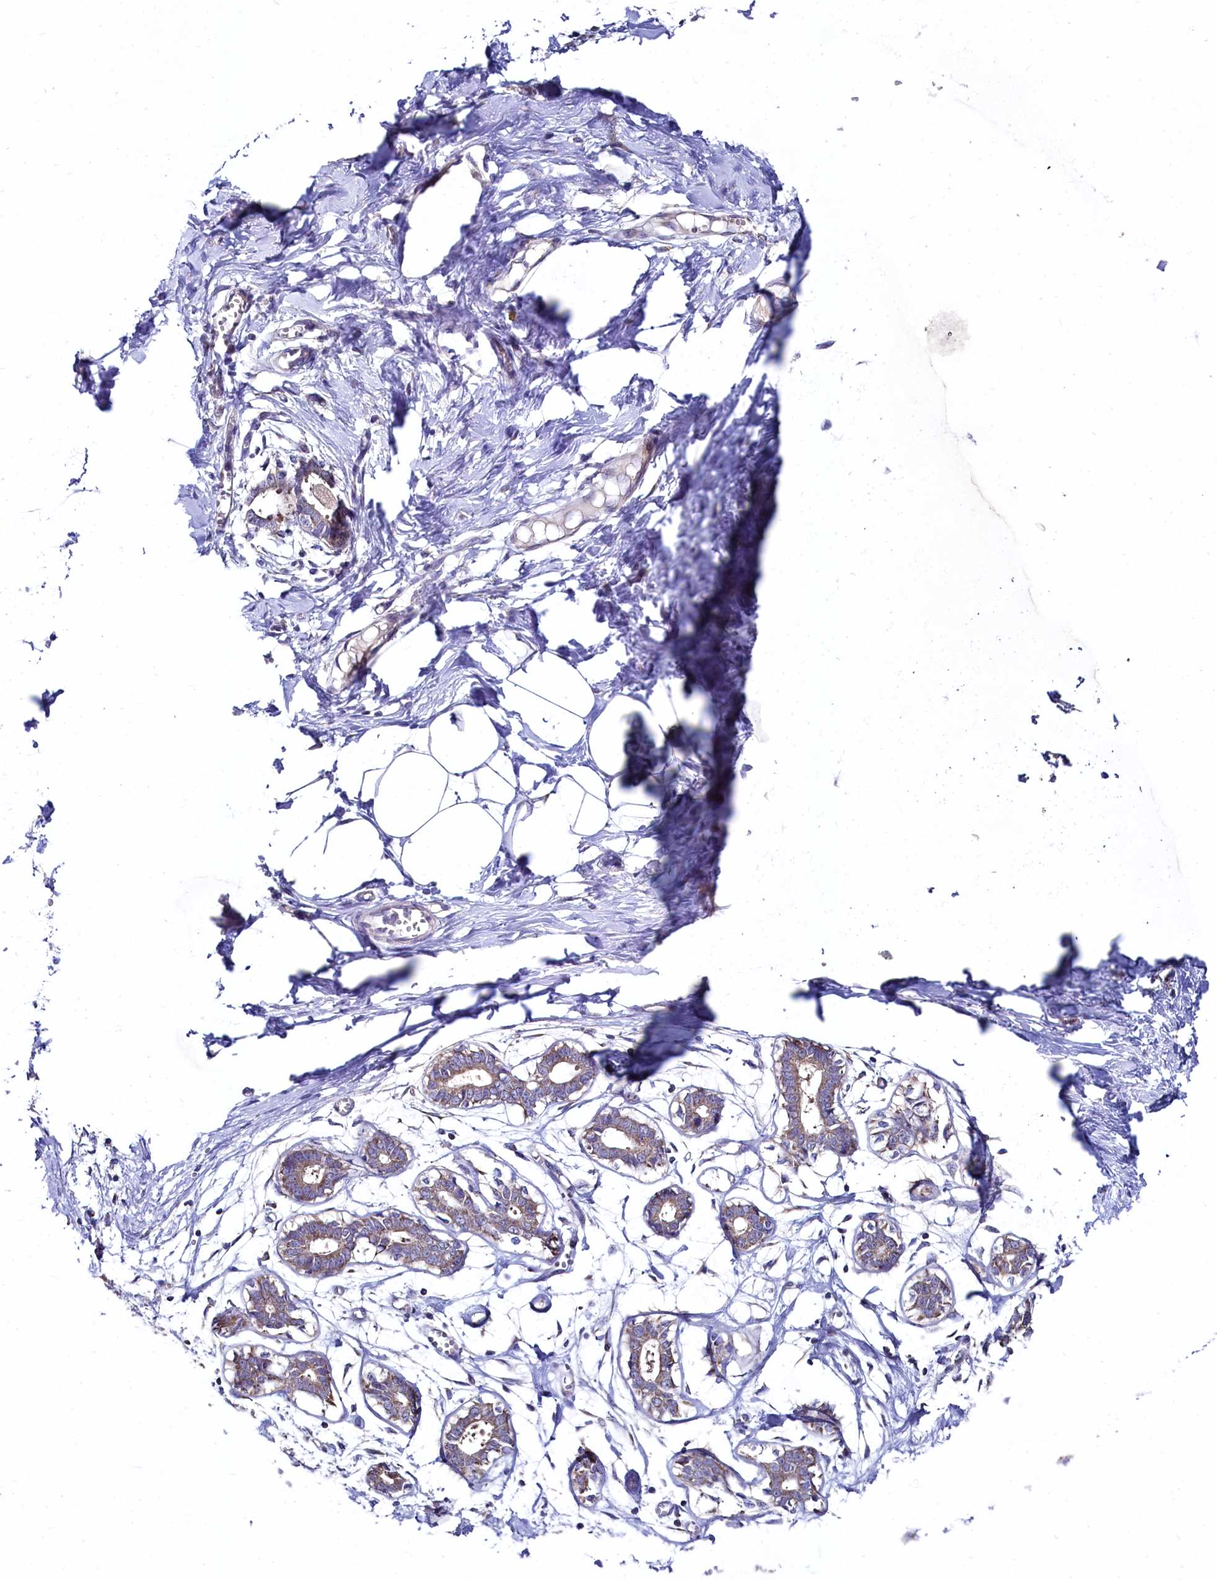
{"staining": {"intensity": "negative", "quantity": "none", "location": "none"}, "tissue": "breast", "cell_type": "Adipocytes", "image_type": "normal", "snomed": [{"axis": "morphology", "description": "Normal tissue, NOS"}, {"axis": "topography", "description": "Breast"}], "caption": "A high-resolution photomicrograph shows immunohistochemistry (IHC) staining of unremarkable breast, which exhibits no significant staining in adipocytes.", "gene": "MRPL57", "patient": {"sex": "female", "age": 27}}